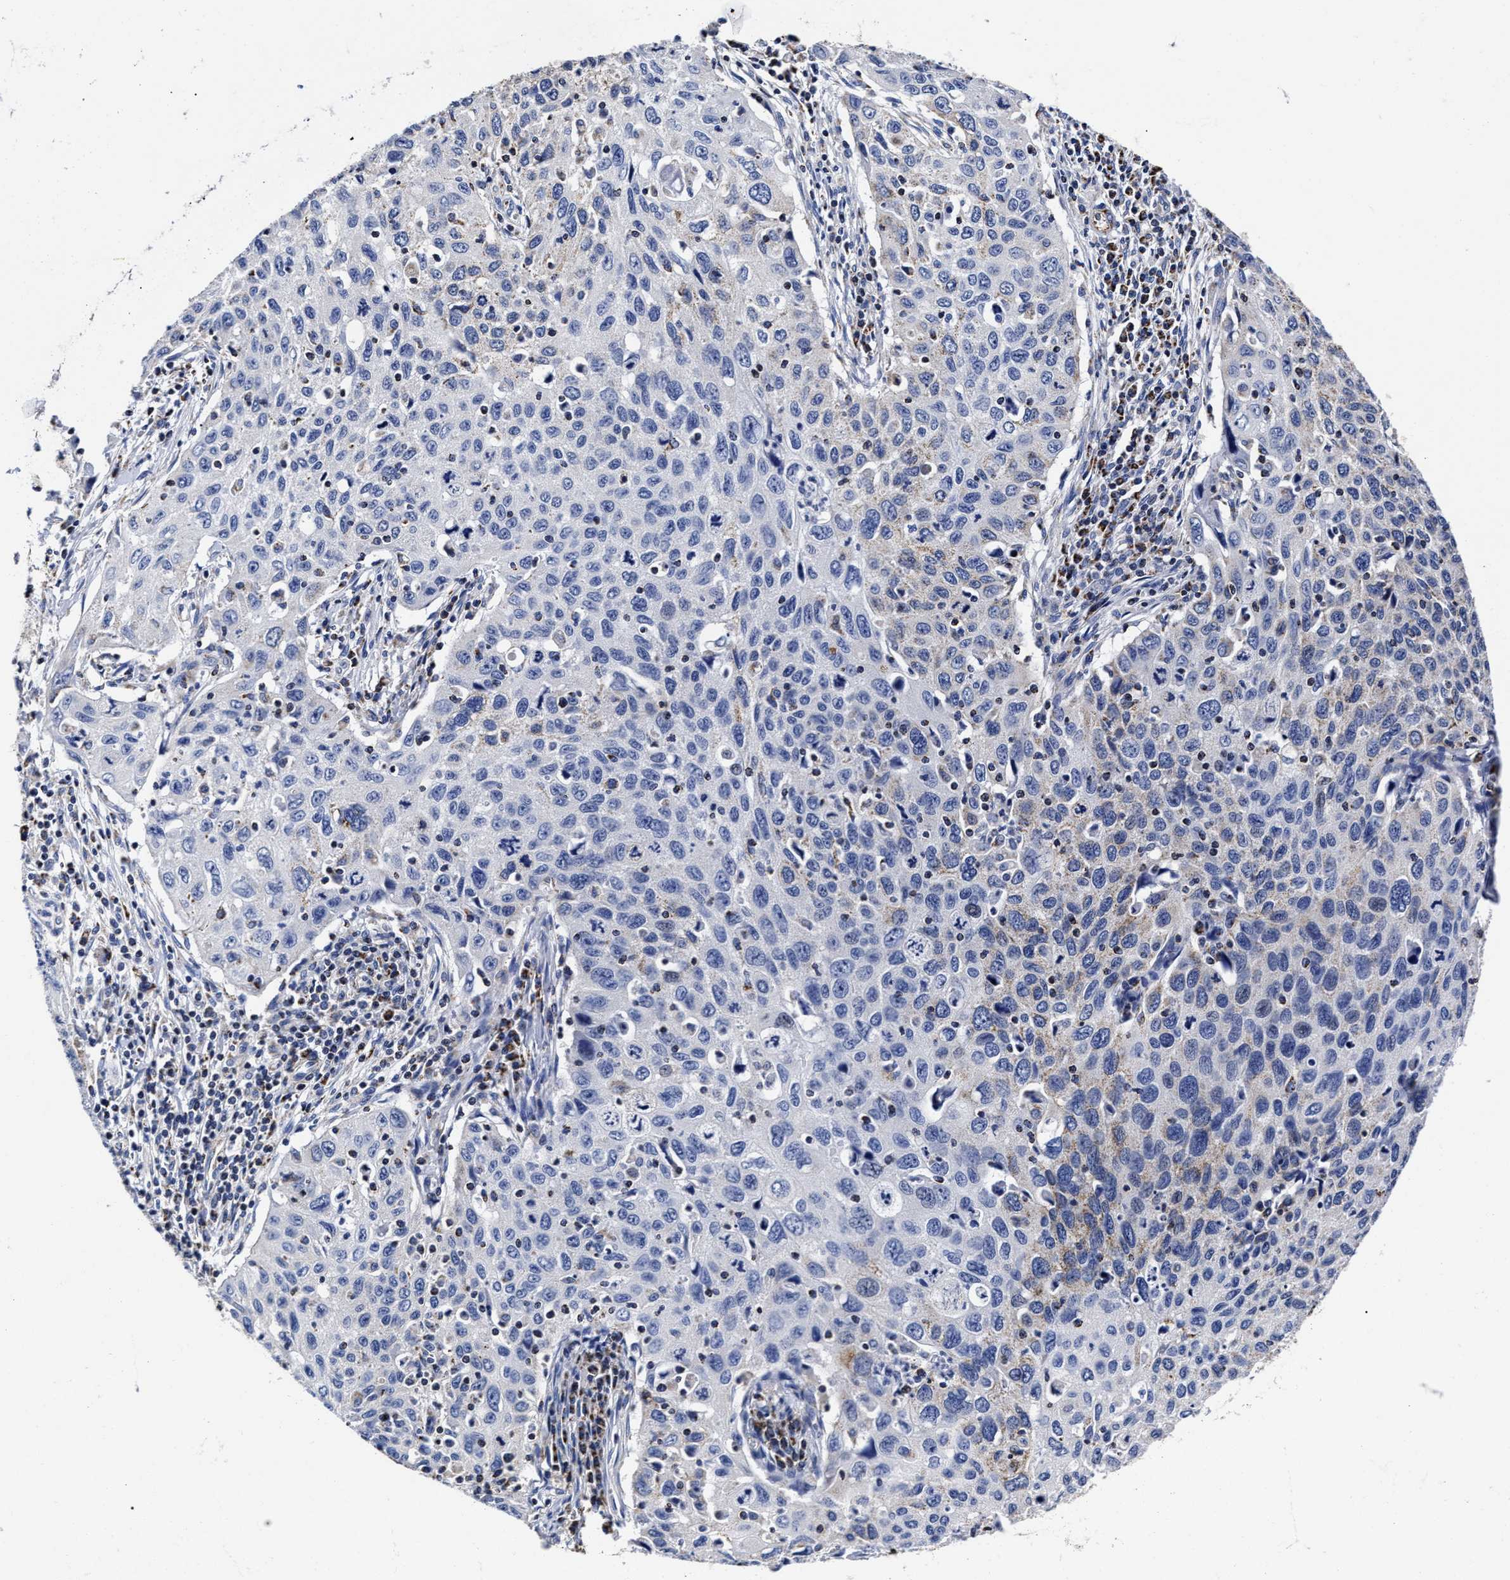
{"staining": {"intensity": "negative", "quantity": "none", "location": "none"}, "tissue": "cervical cancer", "cell_type": "Tumor cells", "image_type": "cancer", "snomed": [{"axis": "morphology", "description": "Squamous cell carcinoma, NOS"}, {"axis": "topography", "description": "Cervix"}], "caption": "Tumor cells show no significant protein positivity in cervical squamous cell carcinoma.", "gene": "HINT2", "patient": {"sex": "female", "age": 53}}